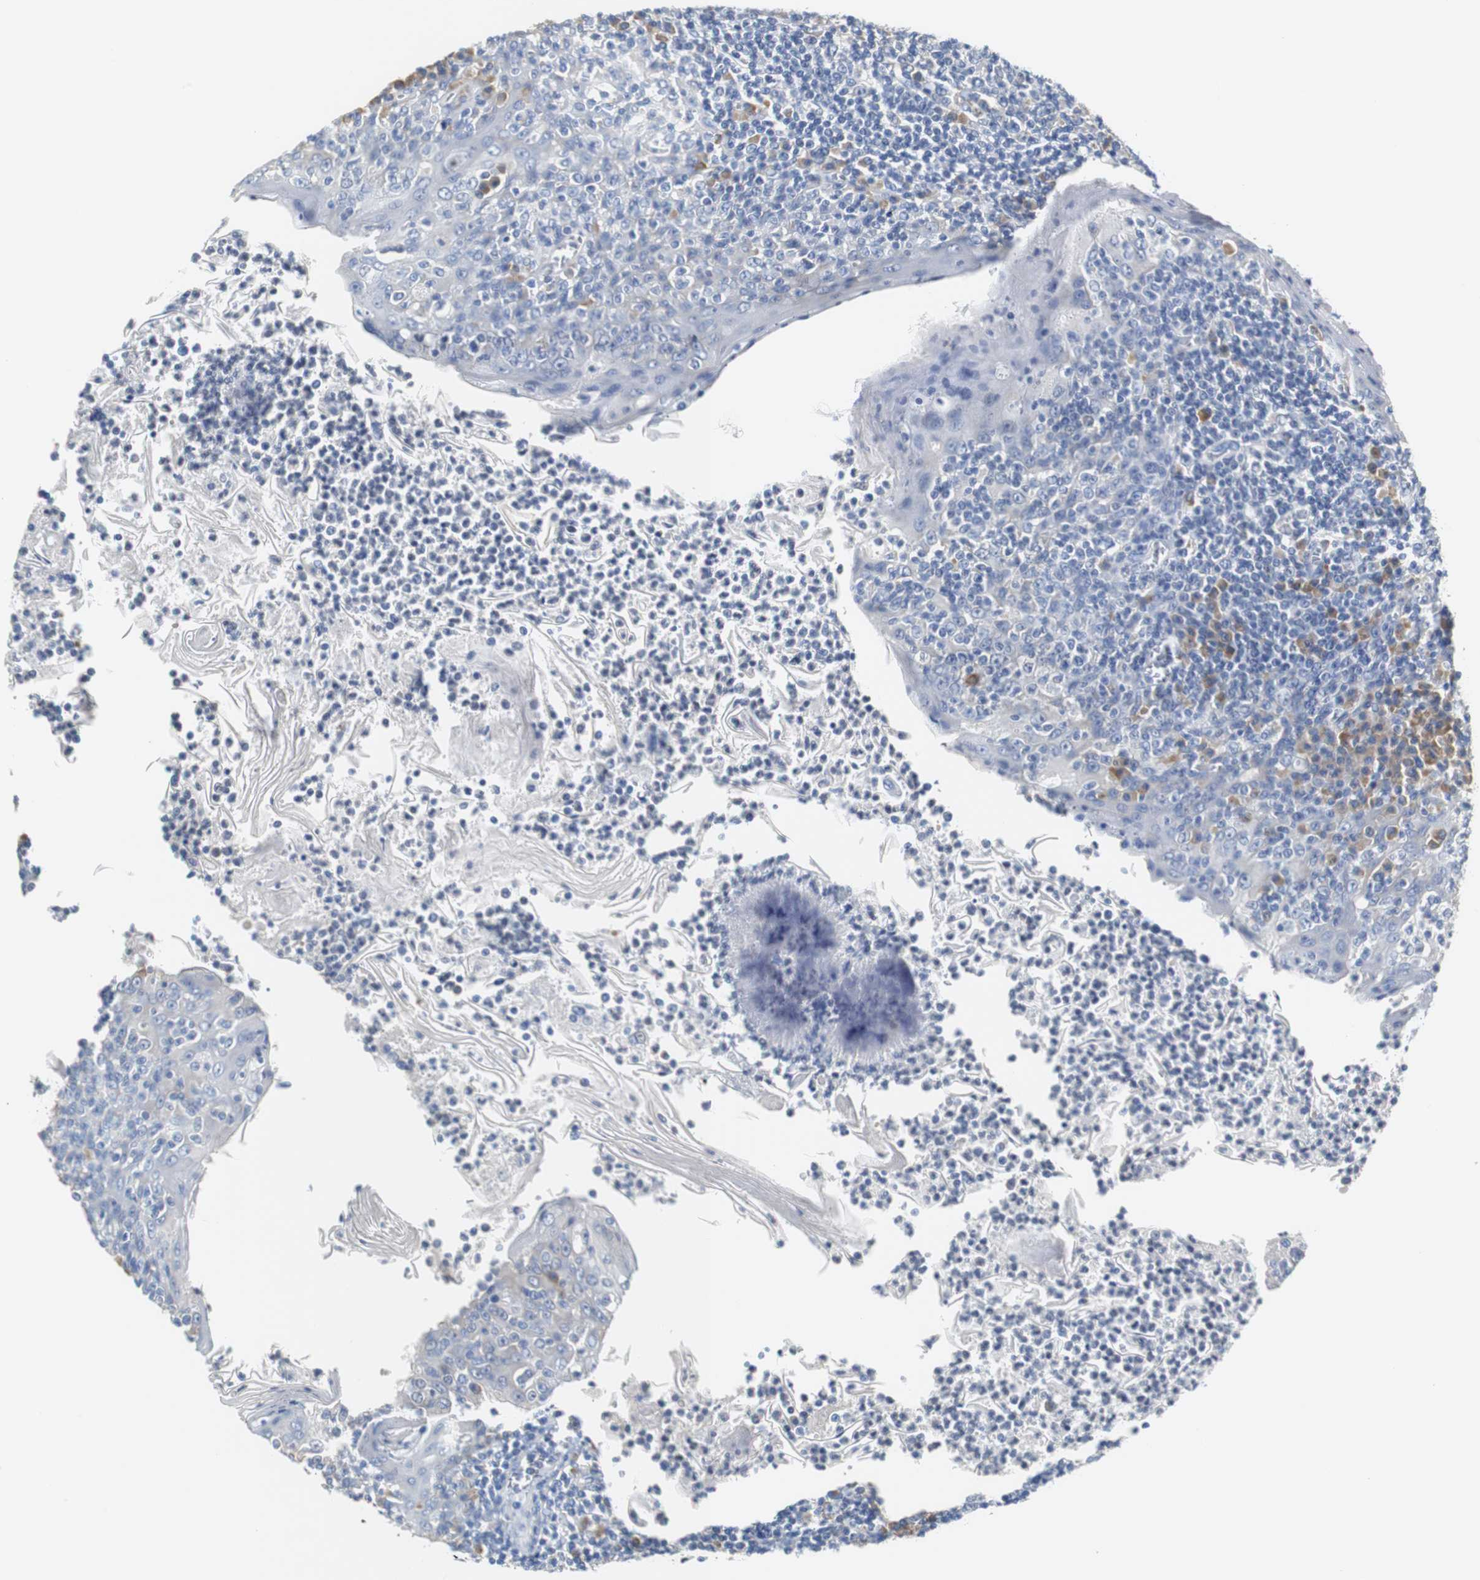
{"staining": {"intensity": "negative", "quantity": "none", "location": "none"}, "tissue": "tonsil", "cell_type": "Germinal center cells", "image_type": "normal", "snomed": [{"axis": "morphology", "description": "Normal tissue, NOS"}, {"axis": "topography", "description": "Tonsil"}], "caption": "Immunohistochemistry (IHC) histopathology image of benign tonsil stained for a protein (brown), which reveals no positivity in germinal center cells.", "gene": "PCK1", "patient": {"sex": "male", "age": 31}}